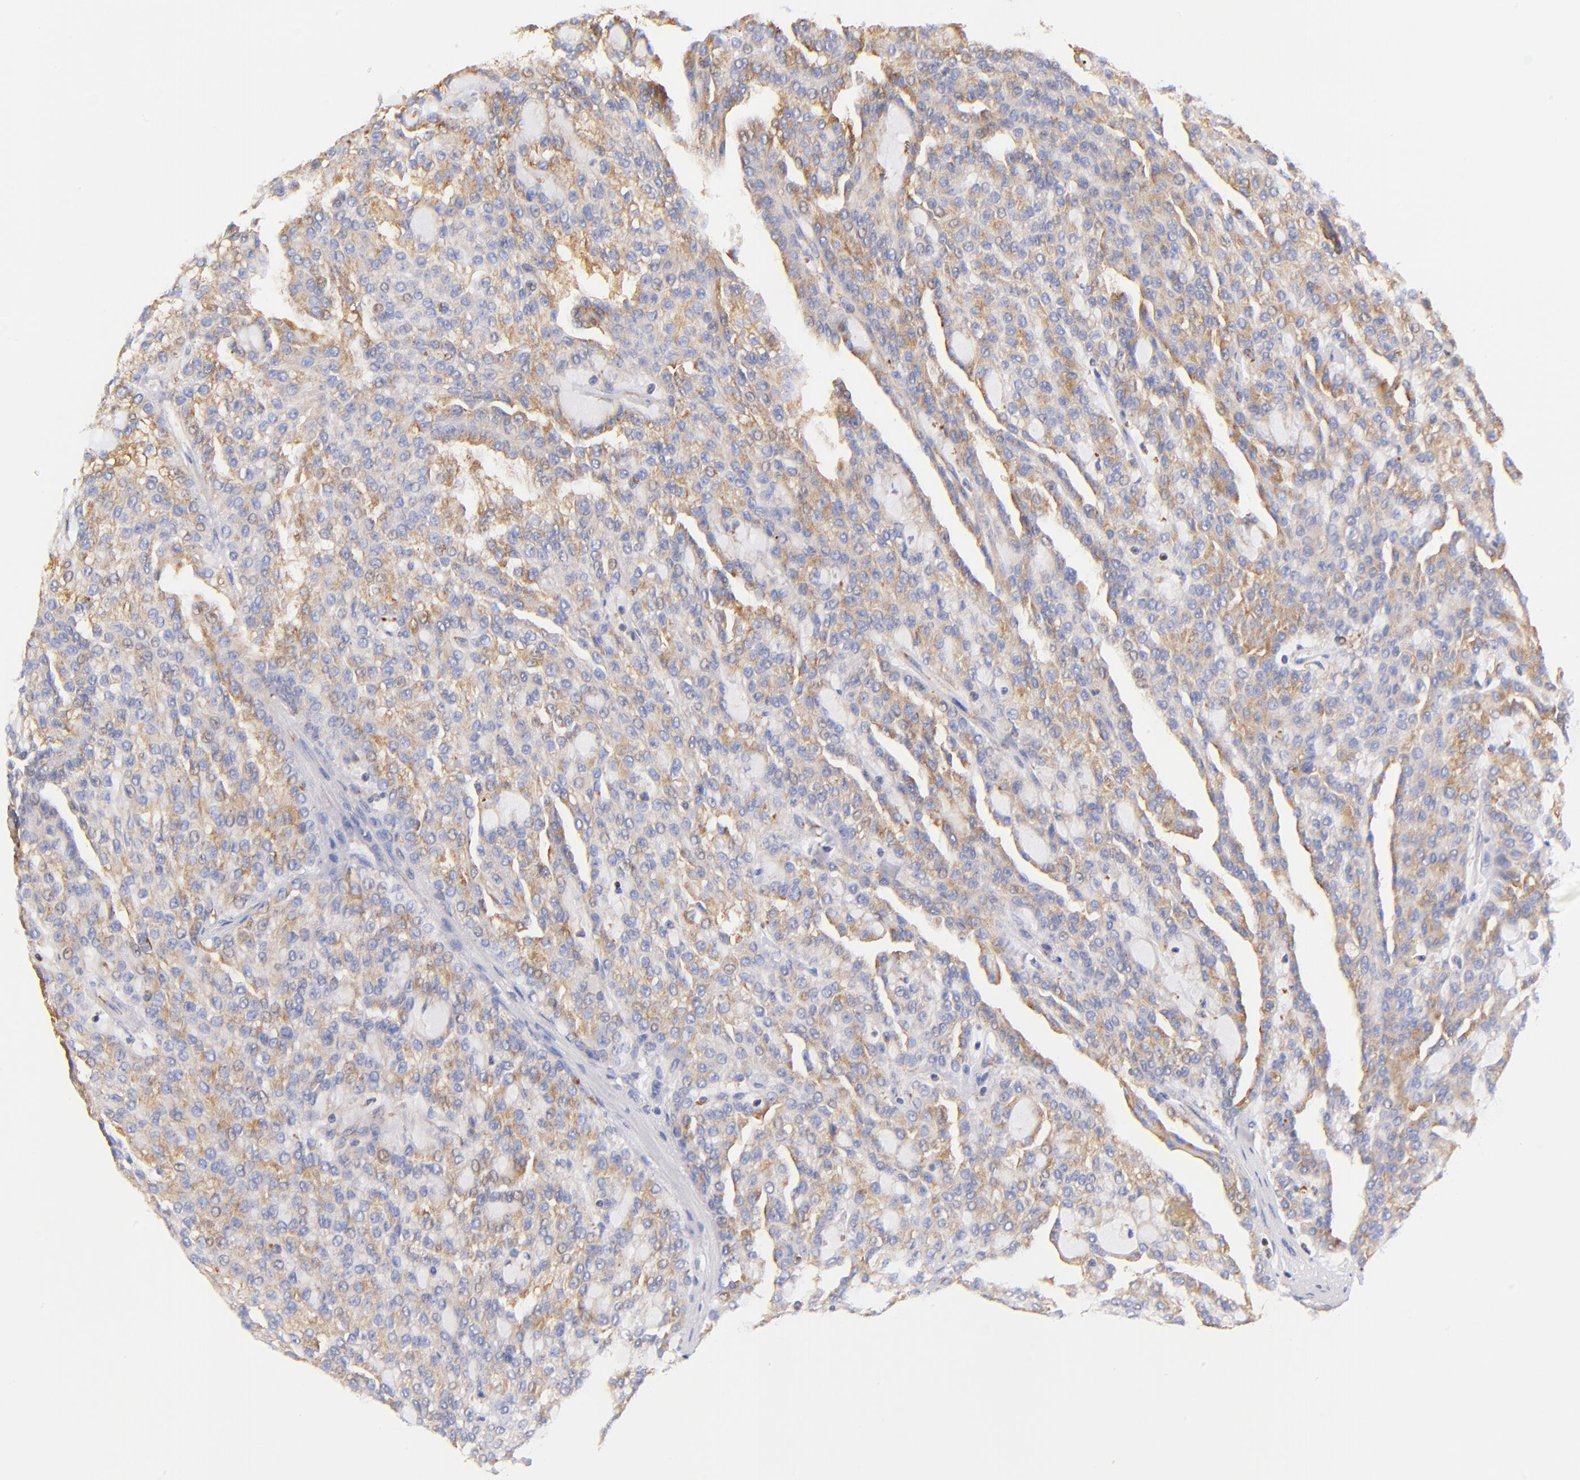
{"staining": {"intensity": "moderate", "quantity": ">75%", "location": "cytoplasmic/membranous"}, "tissue": "renal cancer", "cell_type": "Tumor cells", "image_type": "cancer", "snomed": [{"axis": "morphology", "description": "Adenocarcinoma, NOS"}, {"axis": "topography", "description": "Kidney"}], "caption": "This is a histology image of IHC staining of adenocarcinoma (renal), which shows moderate positivity in the cytoplasmic/membranous of tumor cells.", "gene": "RPL27", "patient": {"sex": "male", "age": 63}}